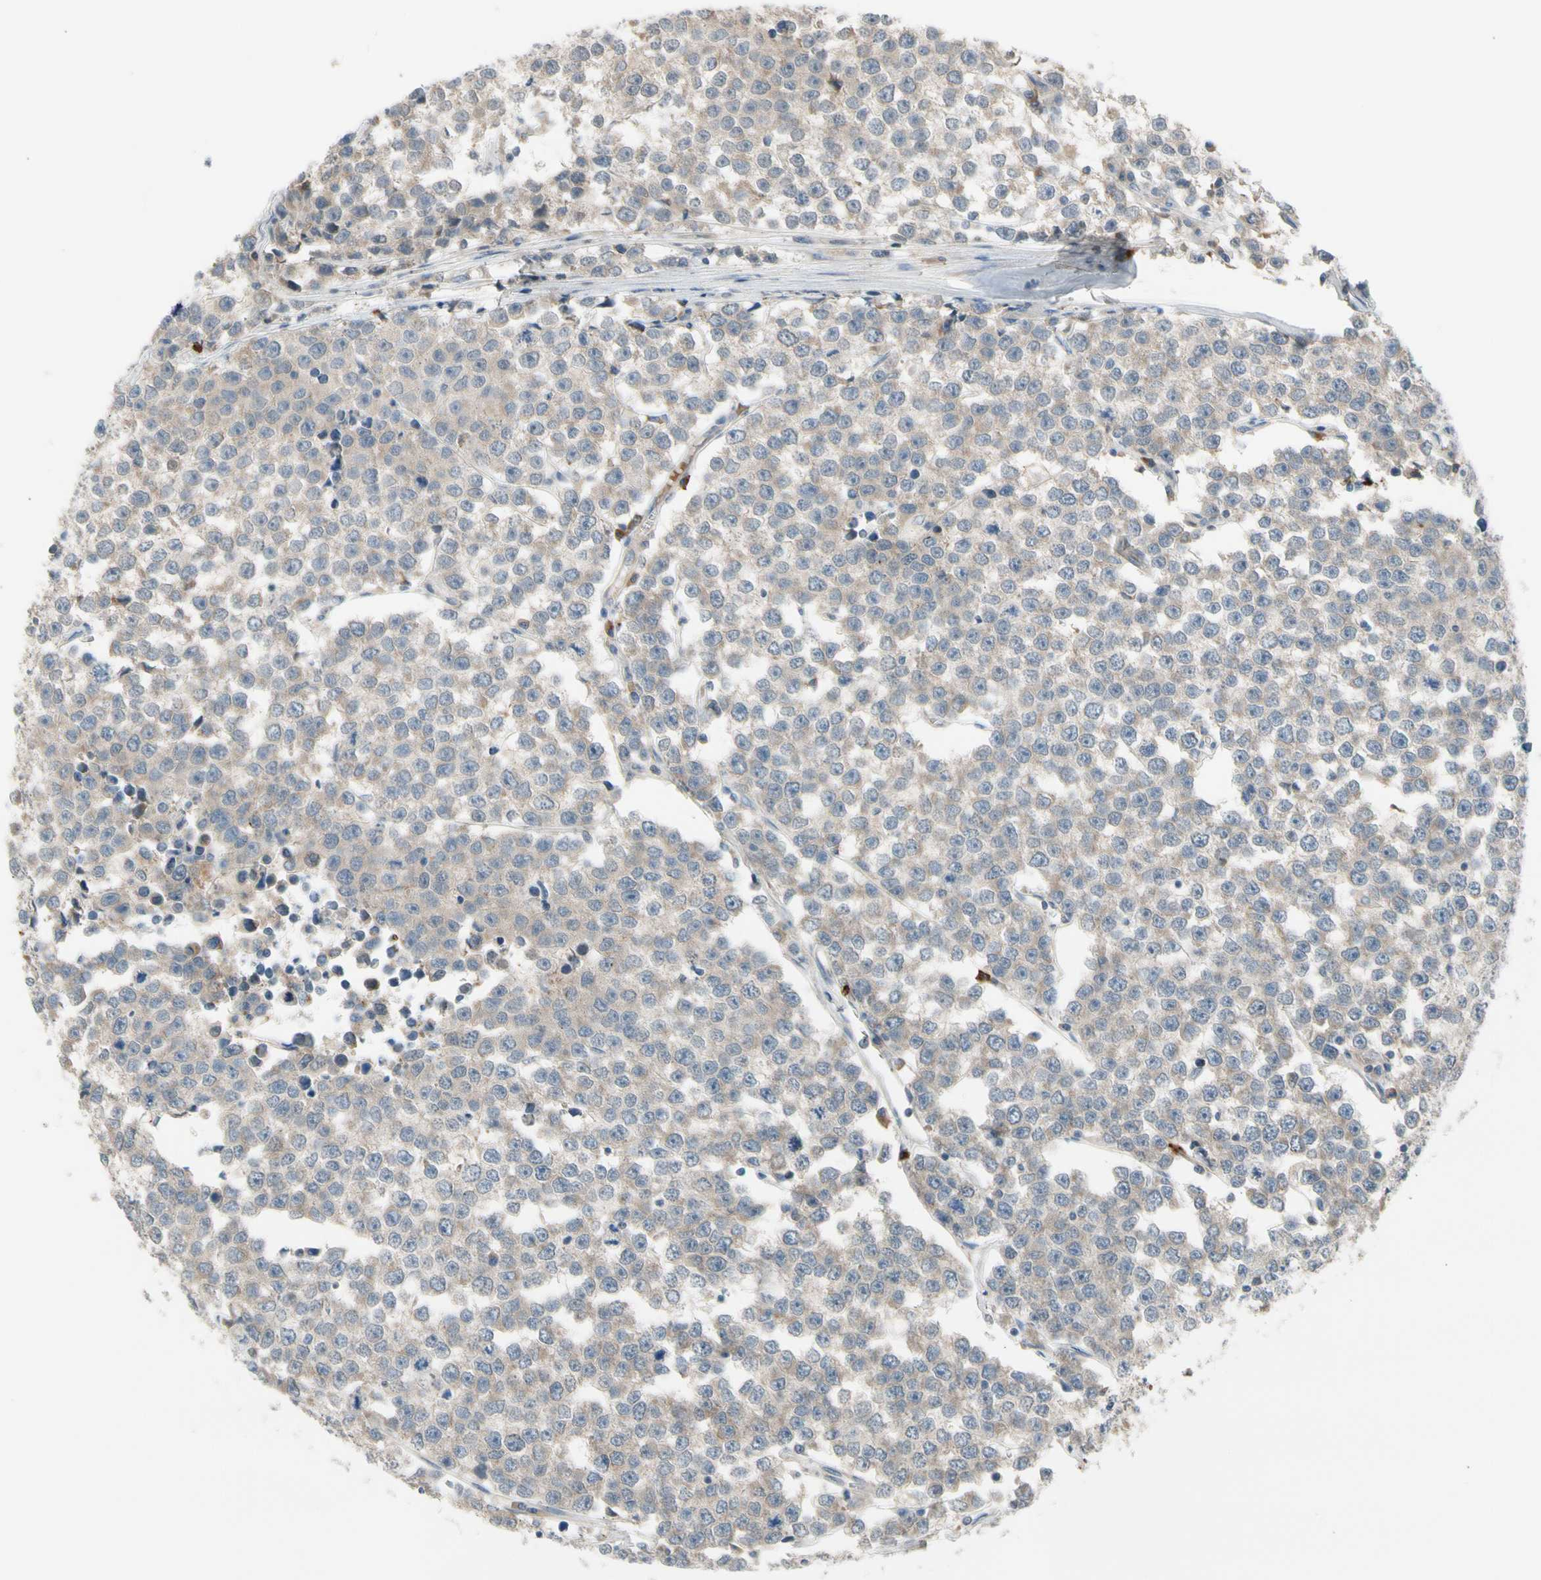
{"staining": {"intensity": "weak", "quantity": "25%-75%", "location": "cytoplasmic/membranous"}, "tissue": "testis cancer", "cell_type": "Tumor cells", "image_type": "cancer", "snomed": [{"axis": "morphology", "description": "Seminoma, NOS"}, {"axis": "morphology", "description": "Carcinoma, Embryonal, NOS"}, {"axis": "topography", "description": "Testis"}], "caption": "This histopathology image shows immunohistochemistry (IHC) staining of human testis cancer, with low weak cytoplasmic/membranous positivity in about 25%-75% of tumor cells.", "gene": "GALNT5", "patient": {"sex": "male", "age": 52}}